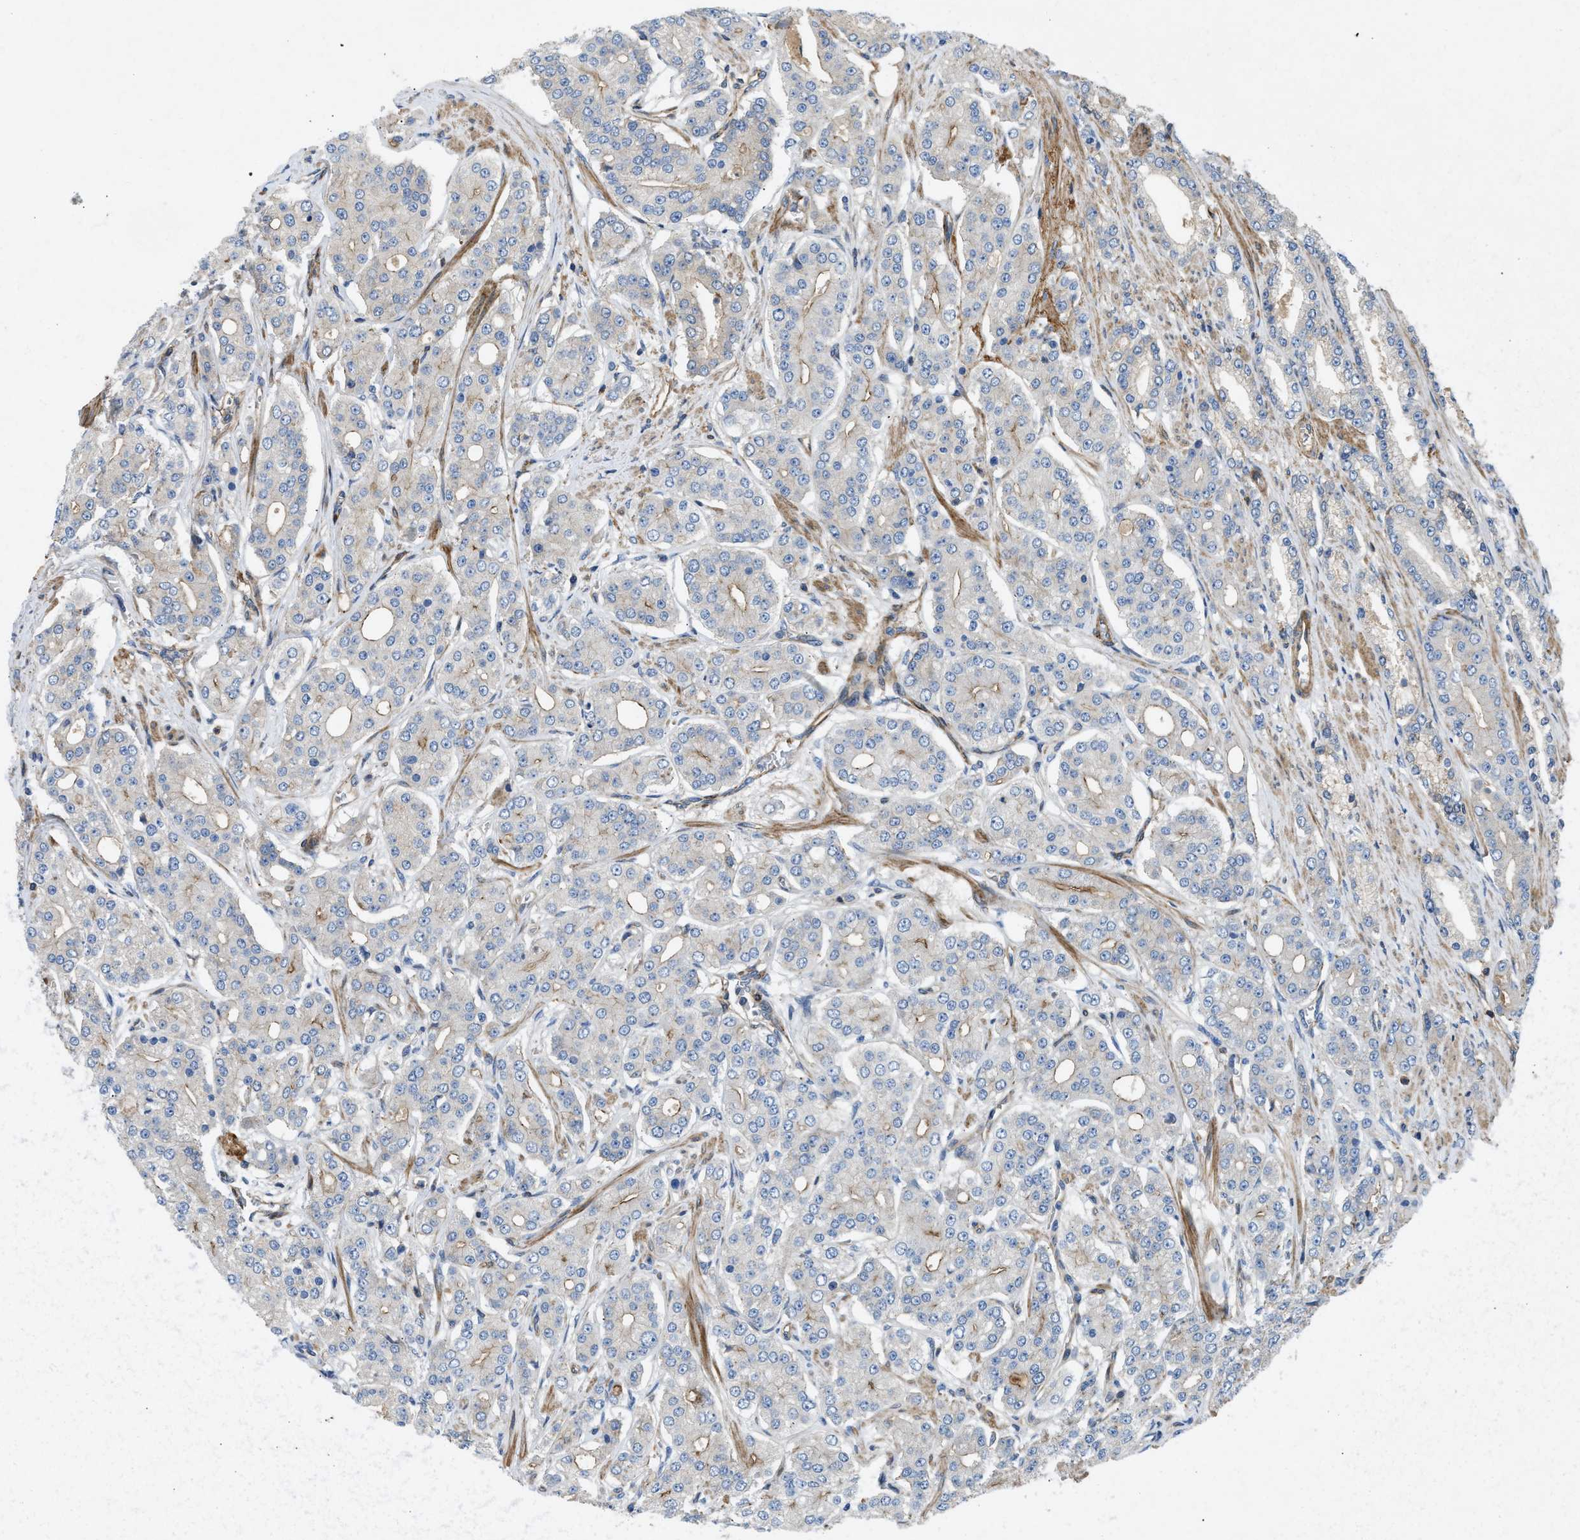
{"staining": {"intensity": "weak", "quantity": "25%-75%", "location": "cytoplasmic/membranous"}, "tissue": "prostate cancer", "cell_type": "Tumor cells", "image_type": "cancer", "snomed": [{"axis": "morphology", "description": "Adenocarcinoma, High grade"}, {"axis": "topography", "description": "Prostate"}], "caption": "High-grade adenocarcinoma (prostate) tissue displays weak cytoplasmic/membranous positivity in about 25%-75% of tumor cells, visualized by immunohistochemistry.", "gene": "NYNRIN", "patient": {"sex": "male", "age": 71}}